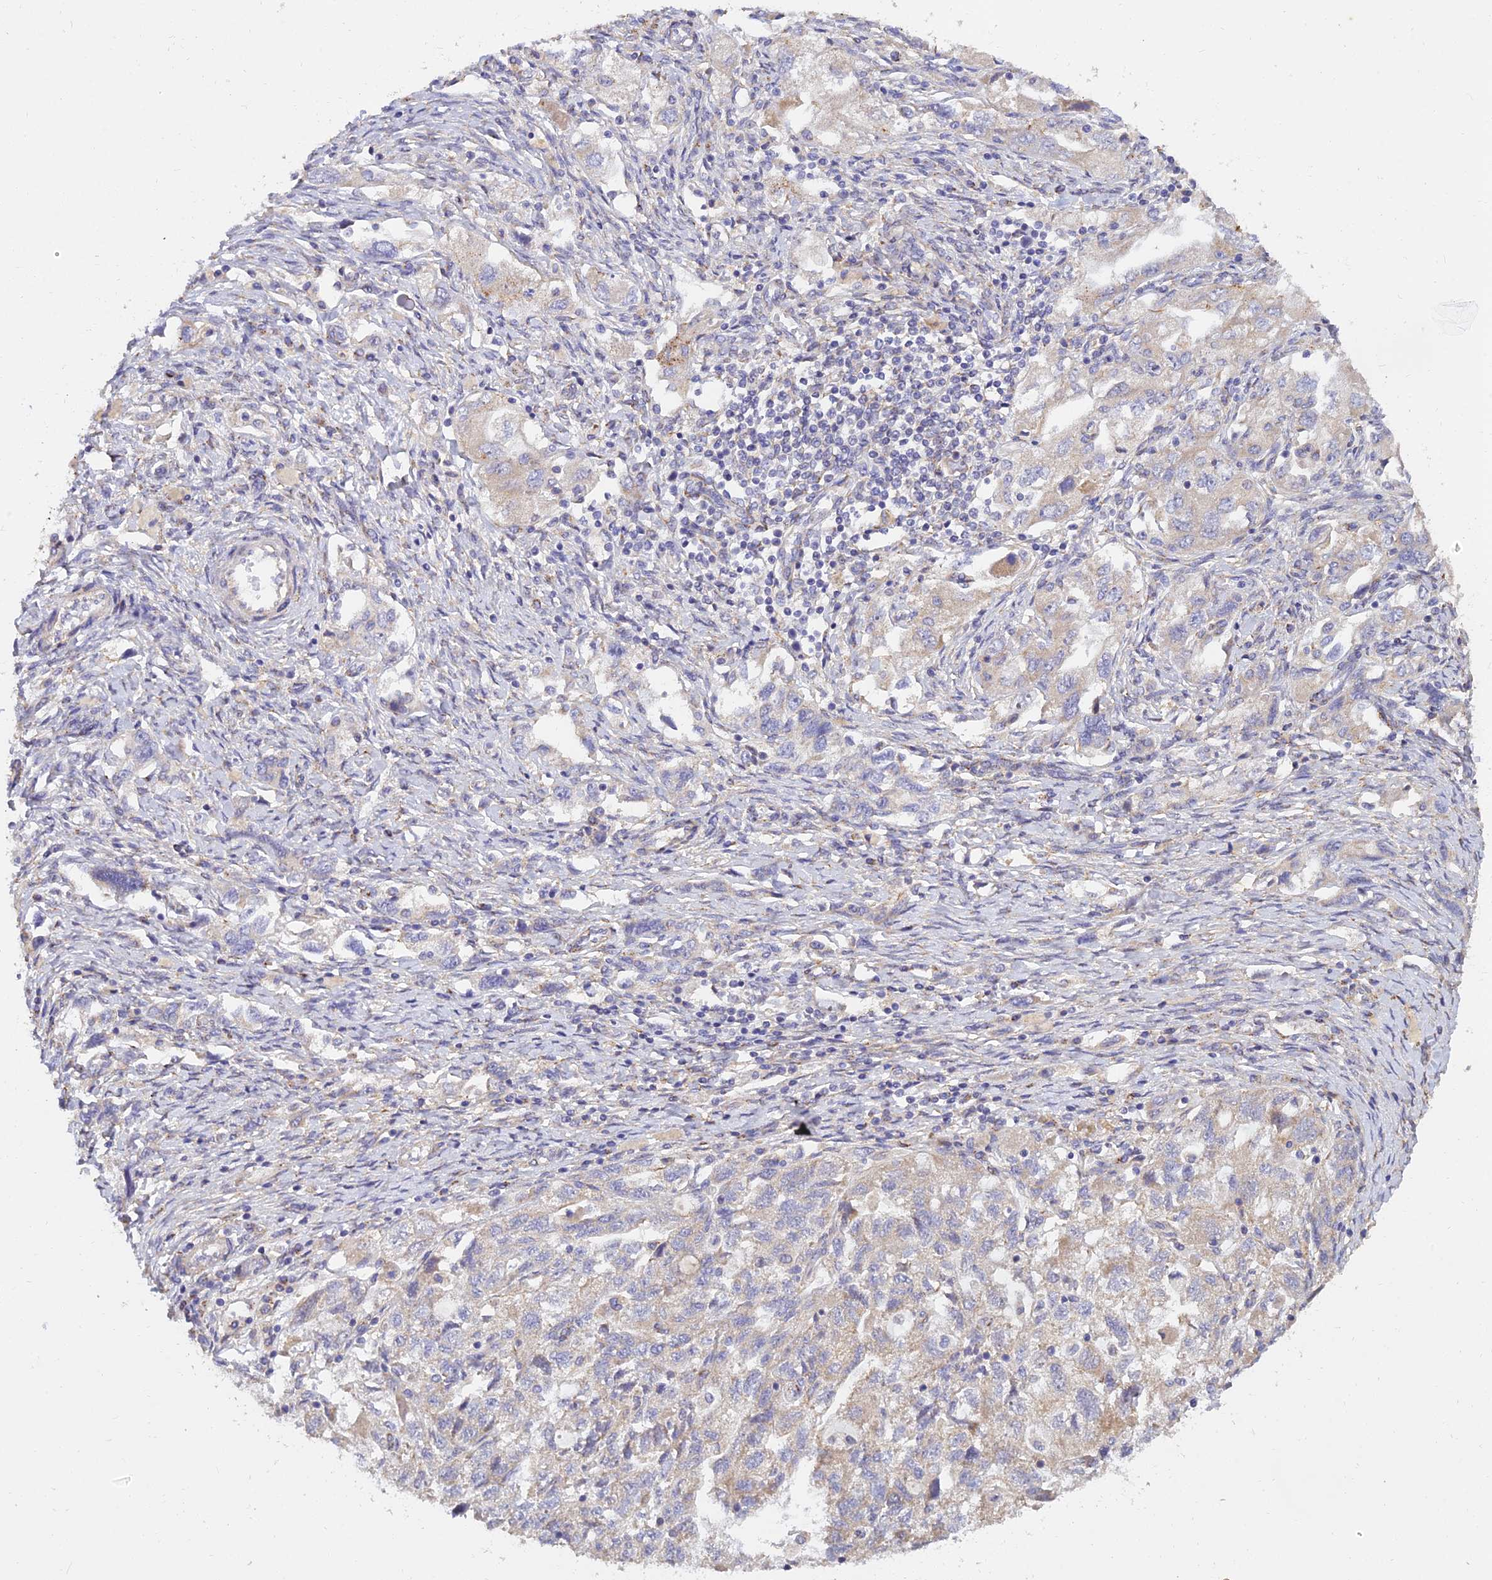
{"staining": {"intensity": "weak", "quantity": "<25%", "location": "cytoplasmic/membranous"}, "tissue": "ovarian cancer", "cell_type": "Tumor cells", "image_type": "cancer", "snomed": [{"axis": "morphology", "description": "Carcinoma, NOS"}, {"axis": "morphology", "description": "Cystadenocarcinoma, serous, NOS"}, {"axis": "topography", "description": "Ovary"}], "caption": "The image demonstrates no significant expression in tumor cells of ovarian cancer (carcinoma).", "gene": "ARL8B", "patient": {"sex": "female", "age": 69}}